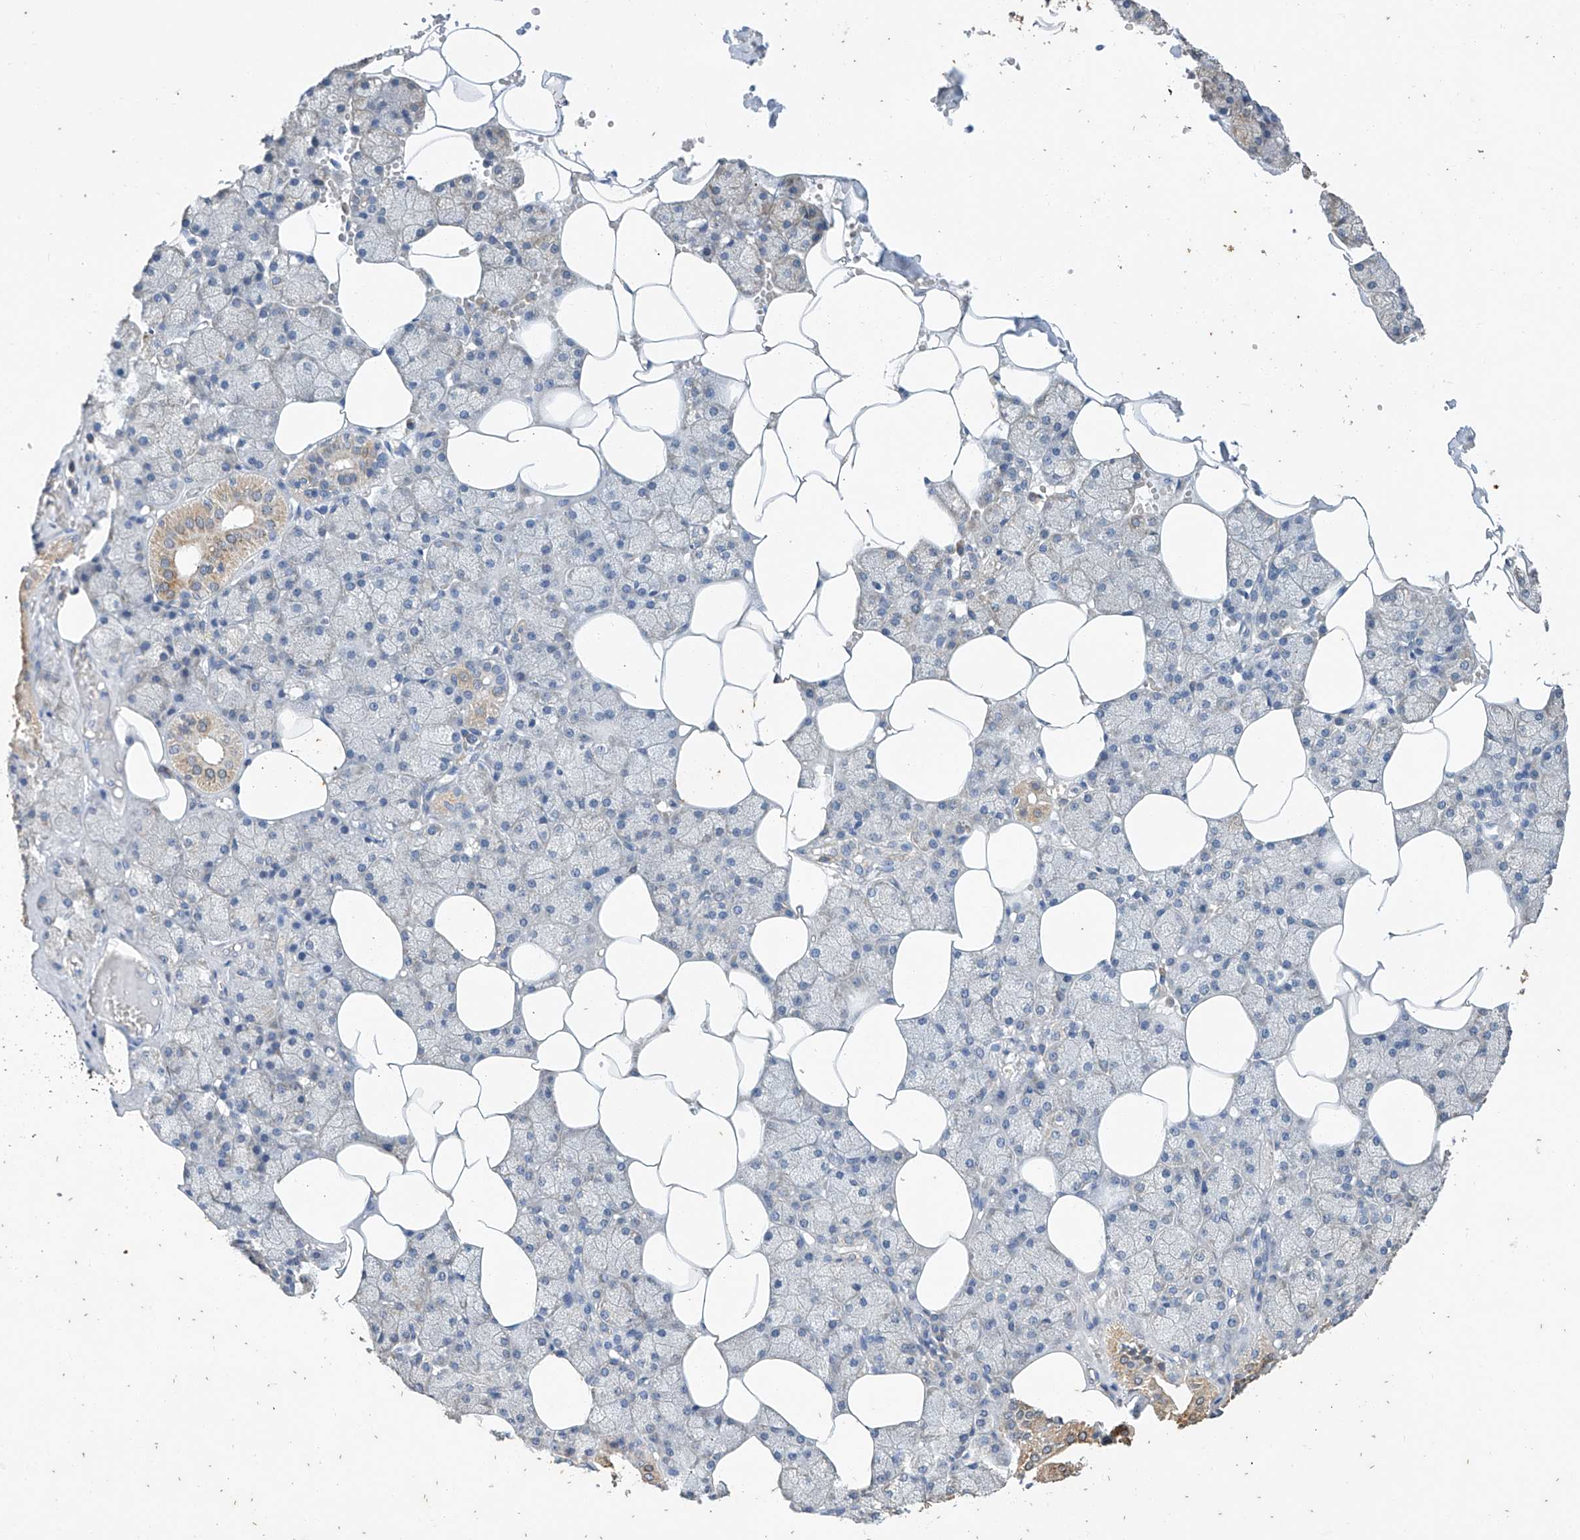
{"staining": {"intensity": "weak", "quantity": "25%-75%", "location": "cytoplasmic/membranous"}, "tissue": "salivary gland", "cell_type": "Glandular cells", "image_type": "normal", "snomed": [{"axis": "morphology", "description": "Normal tissue, NOS"}, {"axis": "topography", "description": "Salivary gland"}], "caption": "IHC photomicrograph of unremarkable salivary gland stained for a protein (brown), which shows low levels of weak cytoplasmic/membranous staining in about 25%-75% of glandular cells.", "gene": "CERS4", "patient": {"sex": "male", "age": 62}}